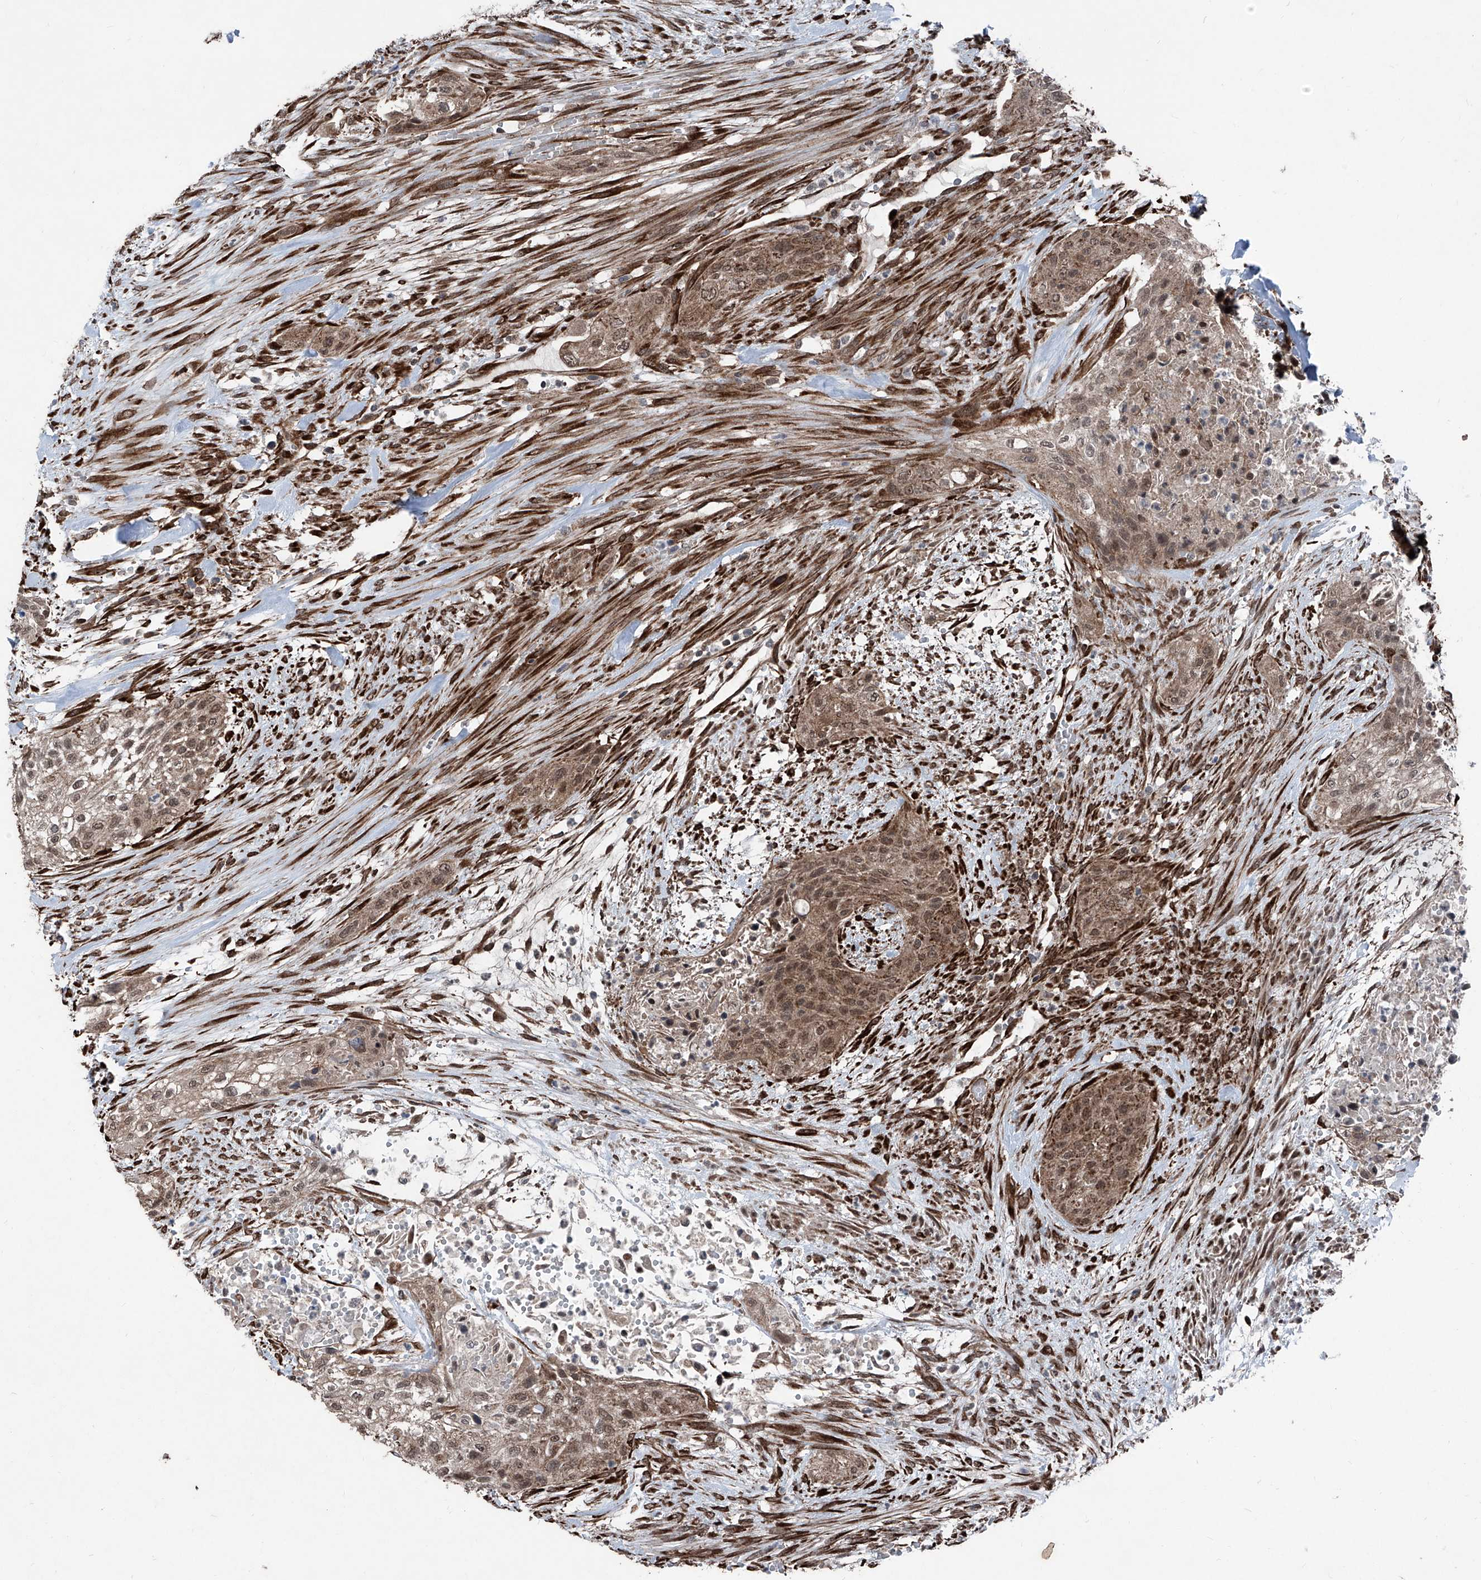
{"staining": {"intensity": "moderate", "quantity": ">75%", "location": "cytoplasmic/membranous,nuclear"}, "tissue": "urothelial cancer", "cell_type": "Tumor cells", "image_type": "cancer", "snomed": [{"axis": "morphology", "description": "Urothelial carcinoma, High grade"}, {"axis": "topography", "description": "Urinary bladder"}], "caption": "Human high-grade urothelial carcinoma stained for a protein (brown) shows moderate cytoplasmic/membranous and nuclear positive staining in about >75% of tumor cells.", "gene": "COA7", "patient": {"sex": "male", "age": 35}}